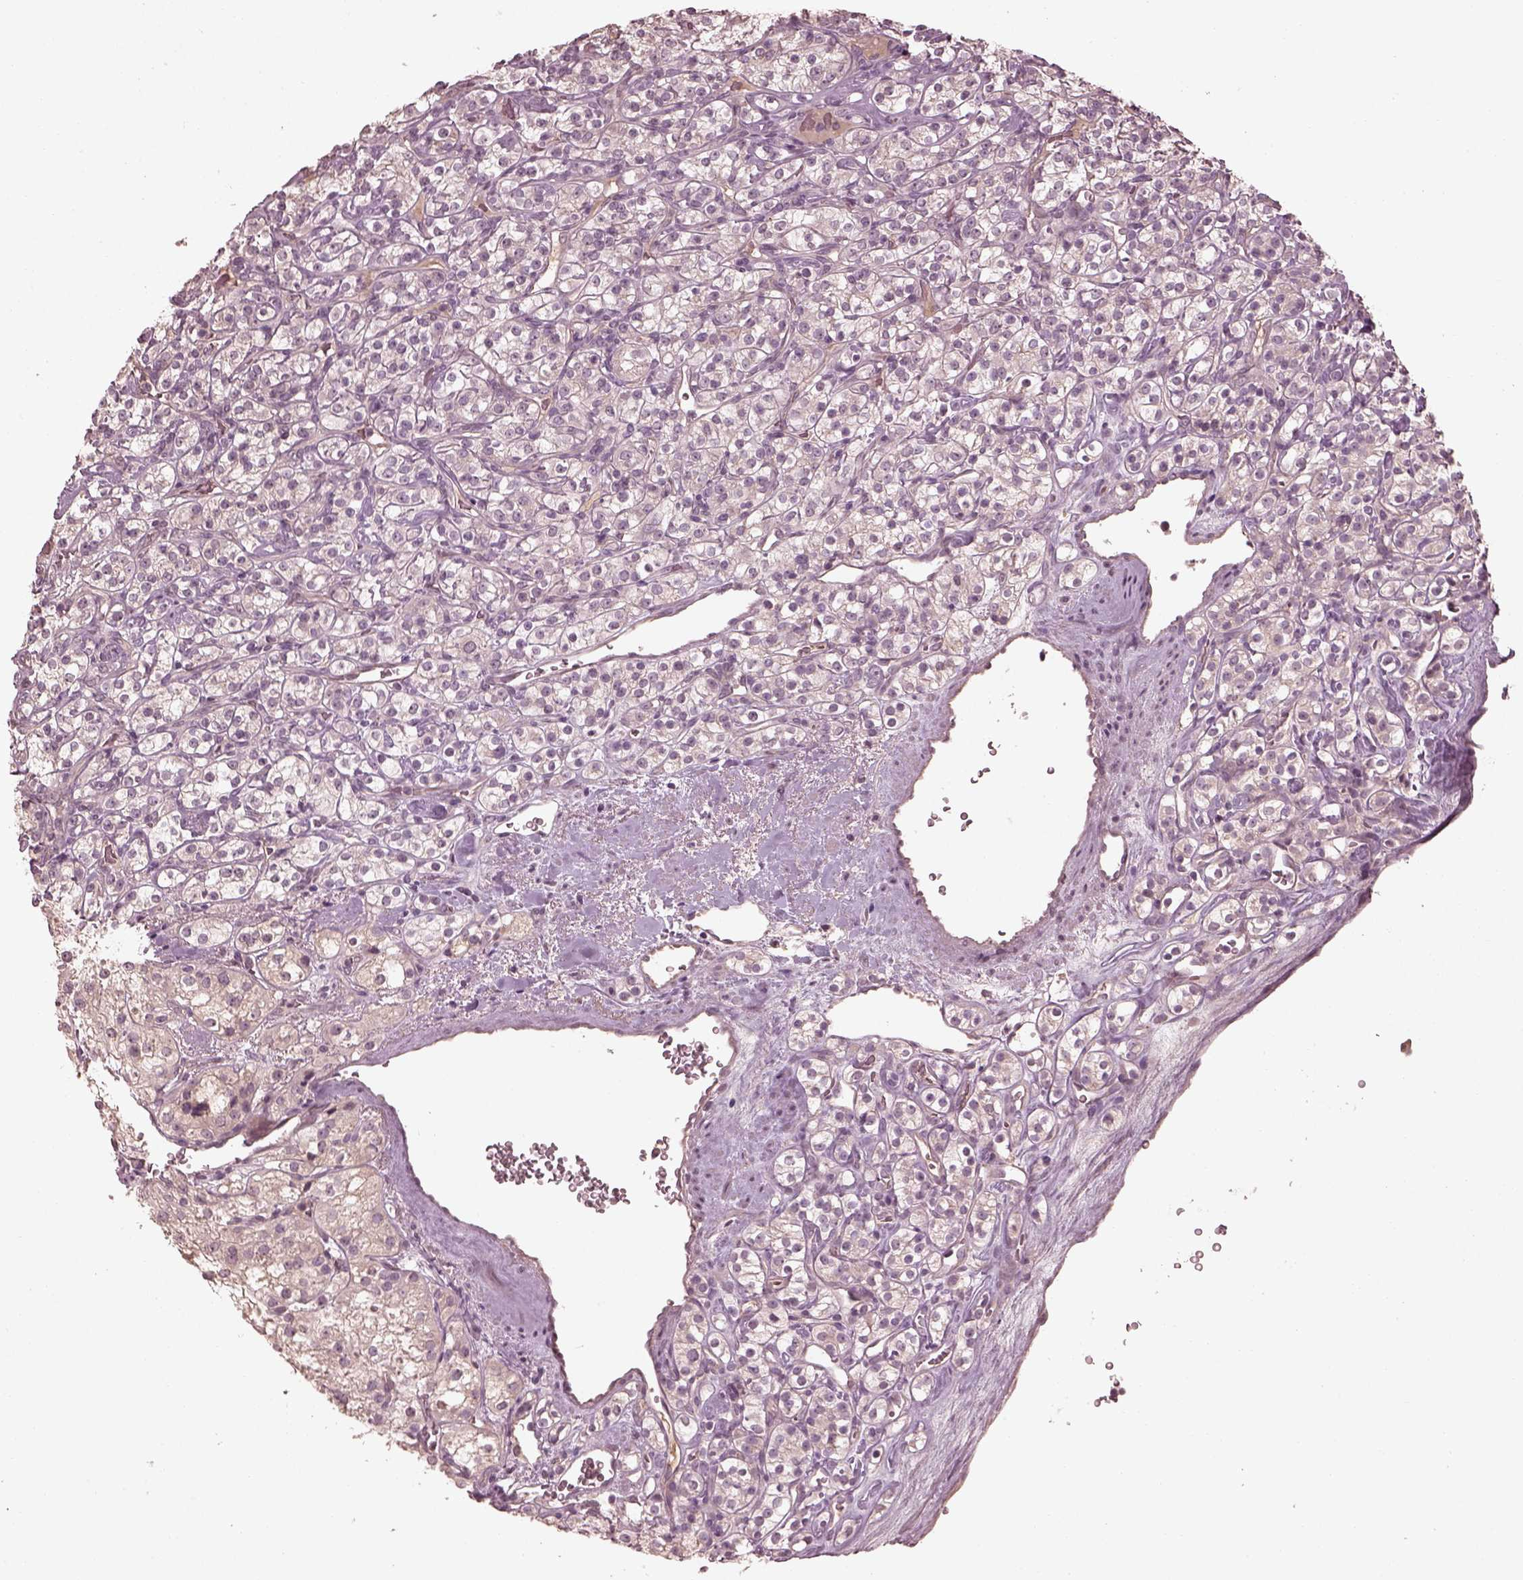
{"staining": {"intensity": "negative", "quantity": "none", "location": "none"}, "tissue": "renal cancer", "cell_type": "Tumor cells", "image_type": "cancer", "snomed": [{"axis": "morphology", "description": "Adenocarcinoma, NOS"}, {"axis": "topography", "description": "Kidney"}], "caption": "Immunohistochemistry photomicrograph of neoplastic tissue: renal cancer (adenocarcinoma) stained with DAB (3,3'-diaminobenzidine) exhibits no significant protein expression in tumor cells. (DAB (3,3'-diaminobenzidine) immunohistochemistry visualized using brightfield microscopy, high magnification).", "gene": "VWA5B1", "patient": {"sex": "male", "age": 77}}